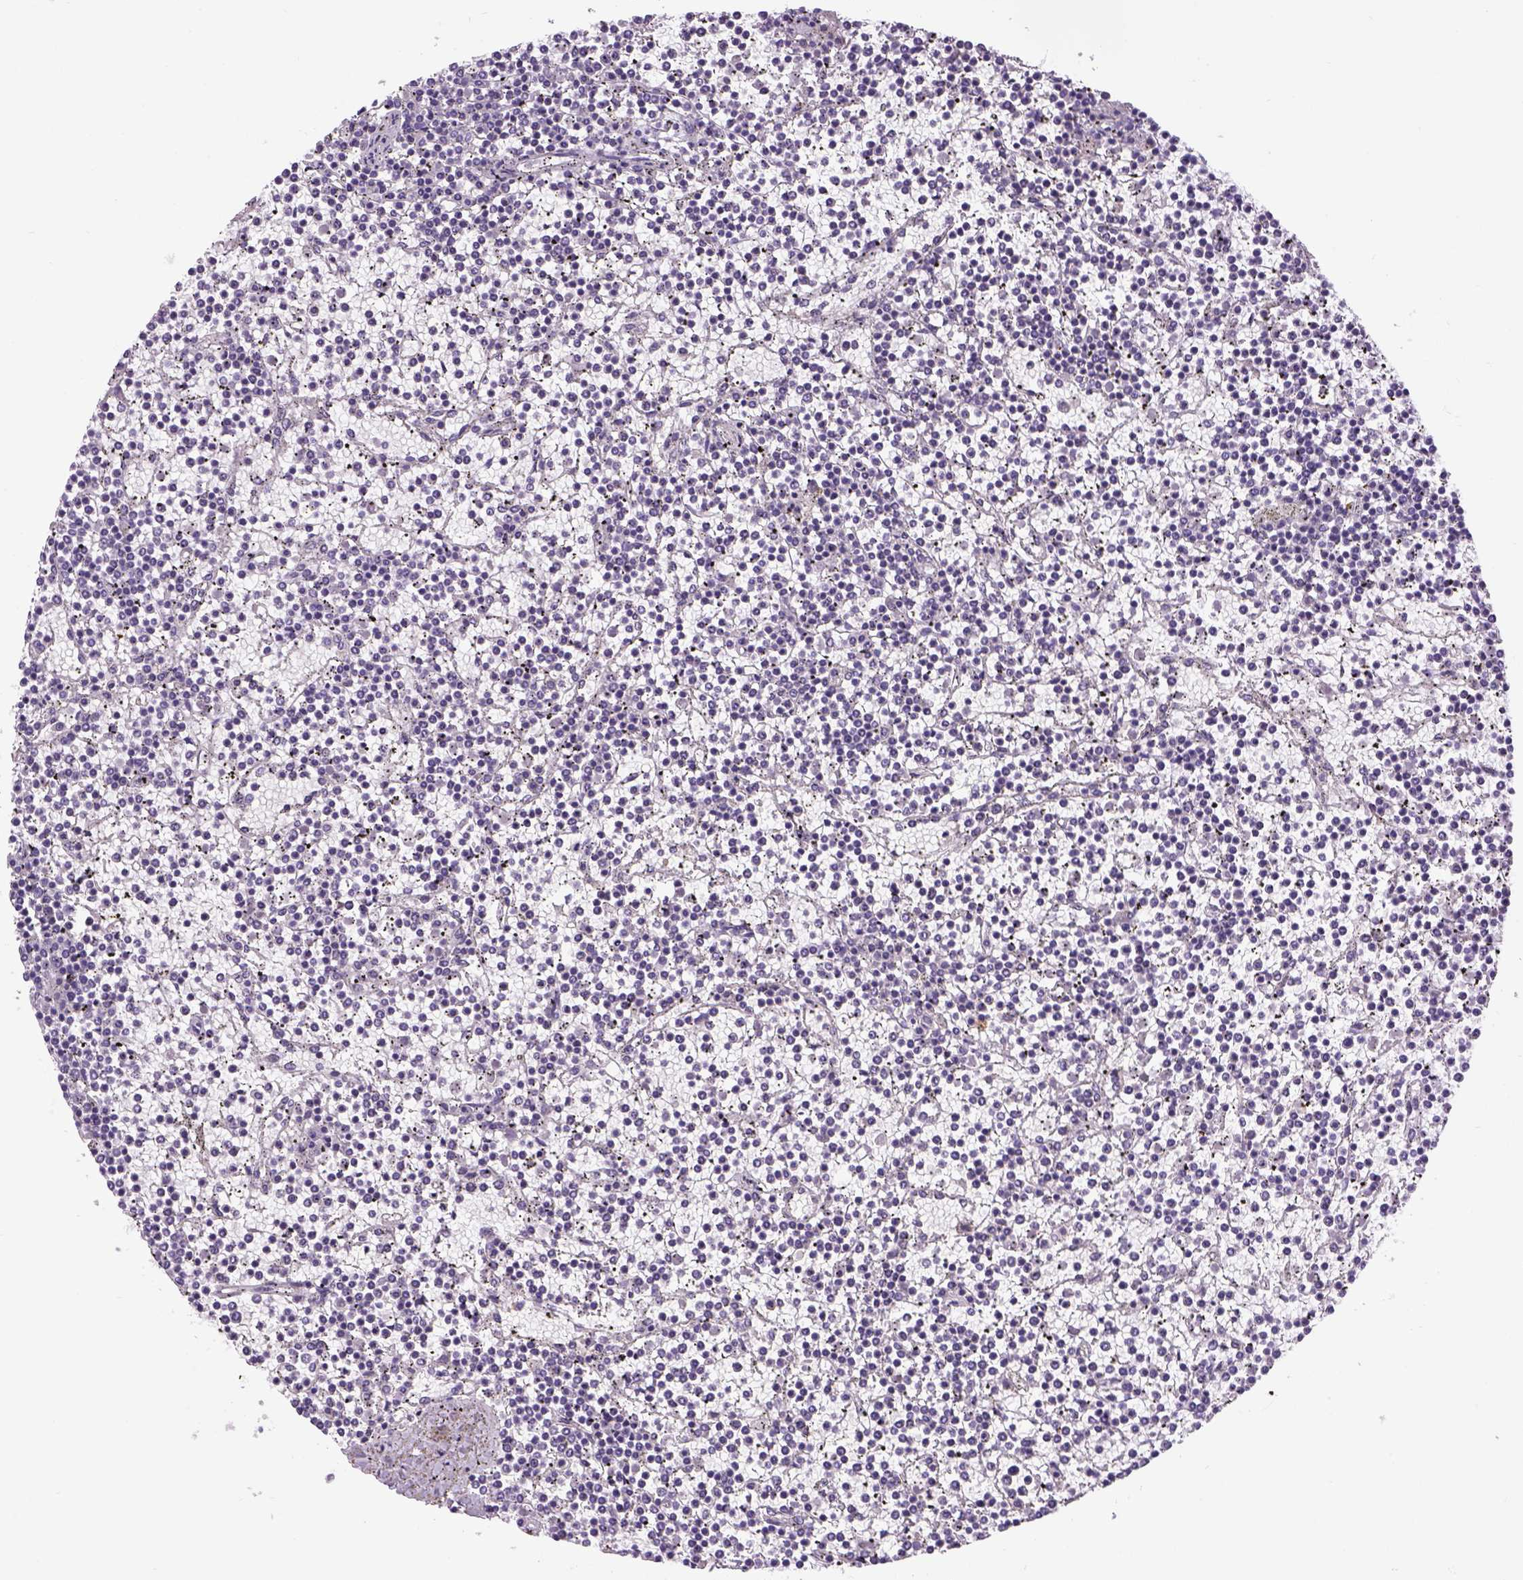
{"staining": {"intensity": "negative", "quantity": "none", "location": "none"}, "tissue": "lymphoma", "cell_type": "Tumor cells", "image_type": "cancer", "snomed": [{"axis": "morphology", "description": "Malignant lymphoma, non-Hodgkin's type, Low grade"}, {"axis": "topography", "description": "Spleen"}], "caption": "Immunohistochemistry image of human low-grade malignant lymphoma, non-Hodgkin's type stained for a protein (brown), which exhibits no expression in tumor cells.", "gene": "DBH", "patient": {"sex": "female", "age": 19}}